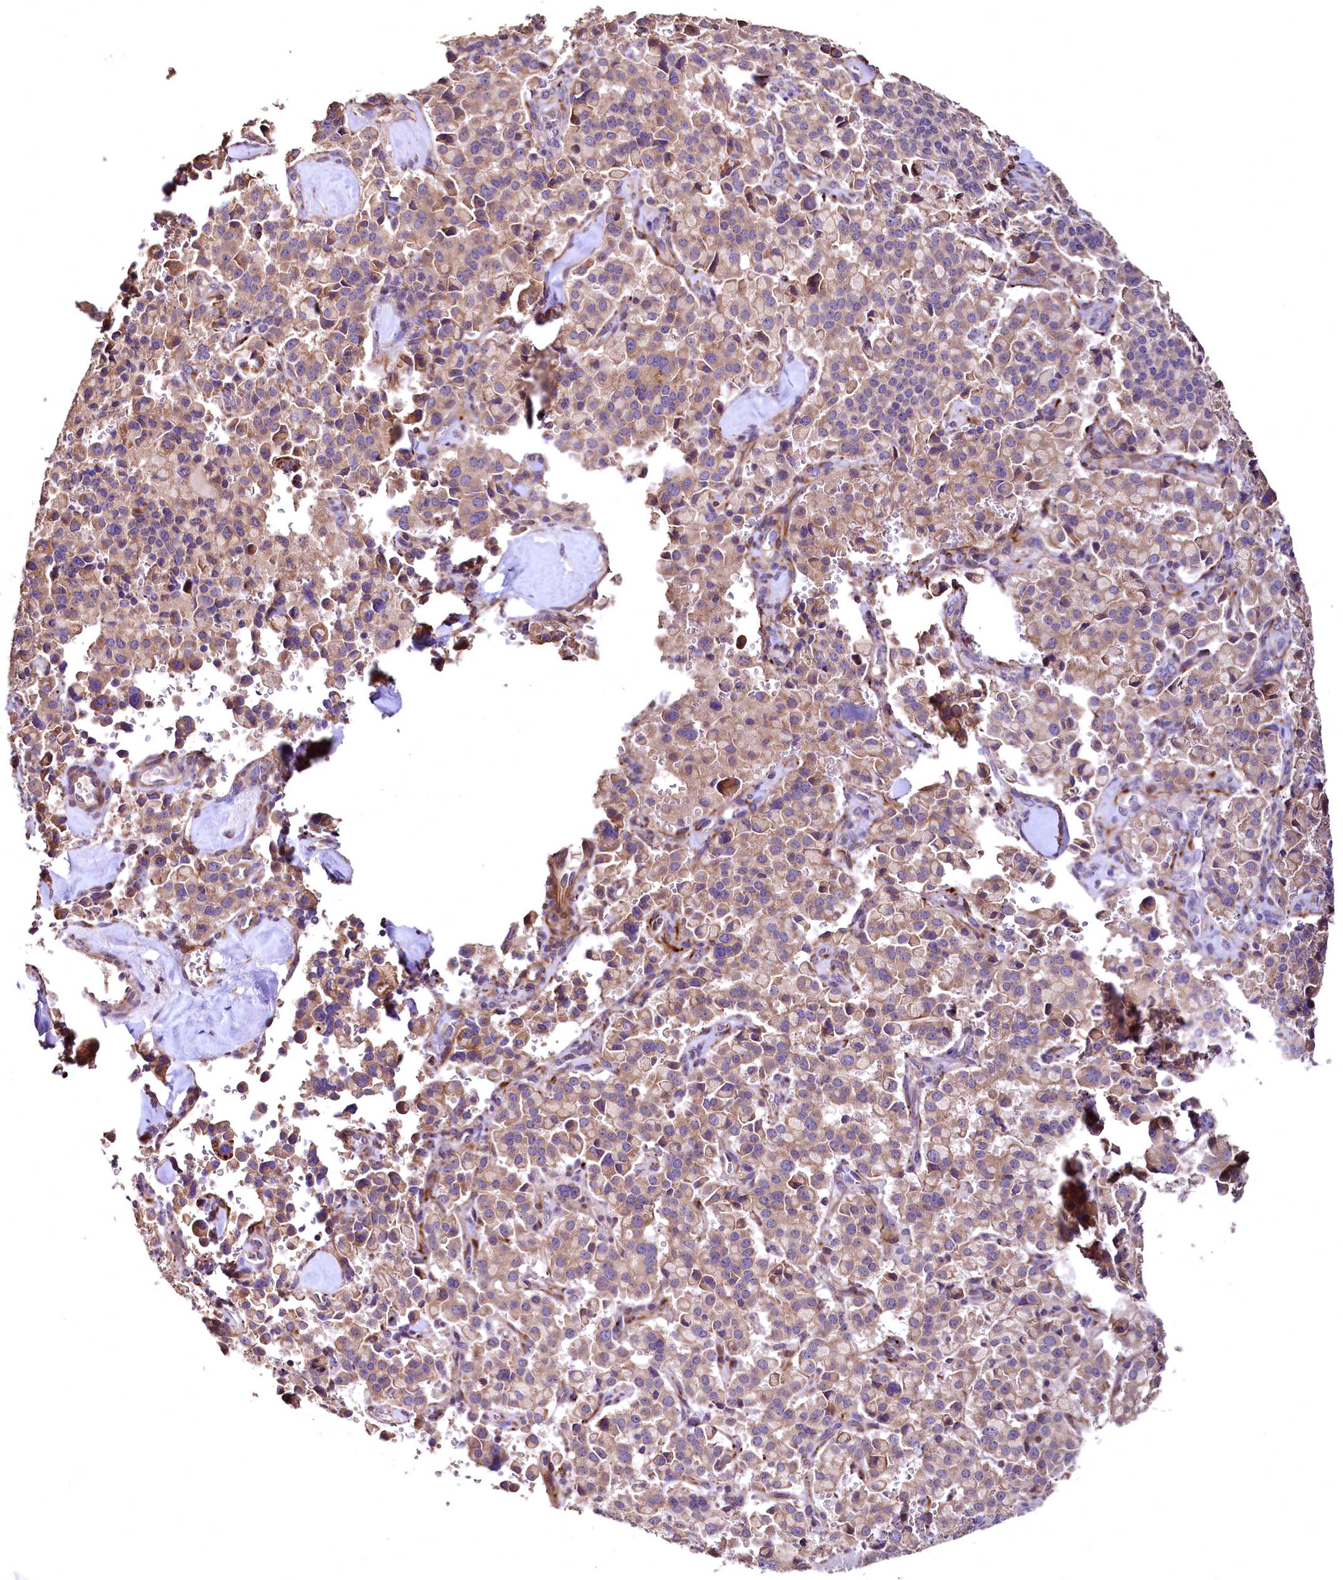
{"staining": {"intensity": "moderate", "quantity": ">75%", "location": "cytoplasmic/membranous"}, "tissue": "pancreatic cancer", "cell_type": "Tumor cells", "image_type": "cancer", "snomed": [{"axis": "morphology", "description": "Adenocarcinoma, NOS"}, {"axis": "topography", "description": "Pancreas"}], "caption": "Pancreatic adenocarcinoma stained with DAB (3,3'-diaminobenzidine) immunohistochemistry displays medium levels of moderate cytoplasmic/membranous positivity in about >75% of tumor cells.", "gene": "RASSF1", "patient": {"sex": "male", "age": 65}}